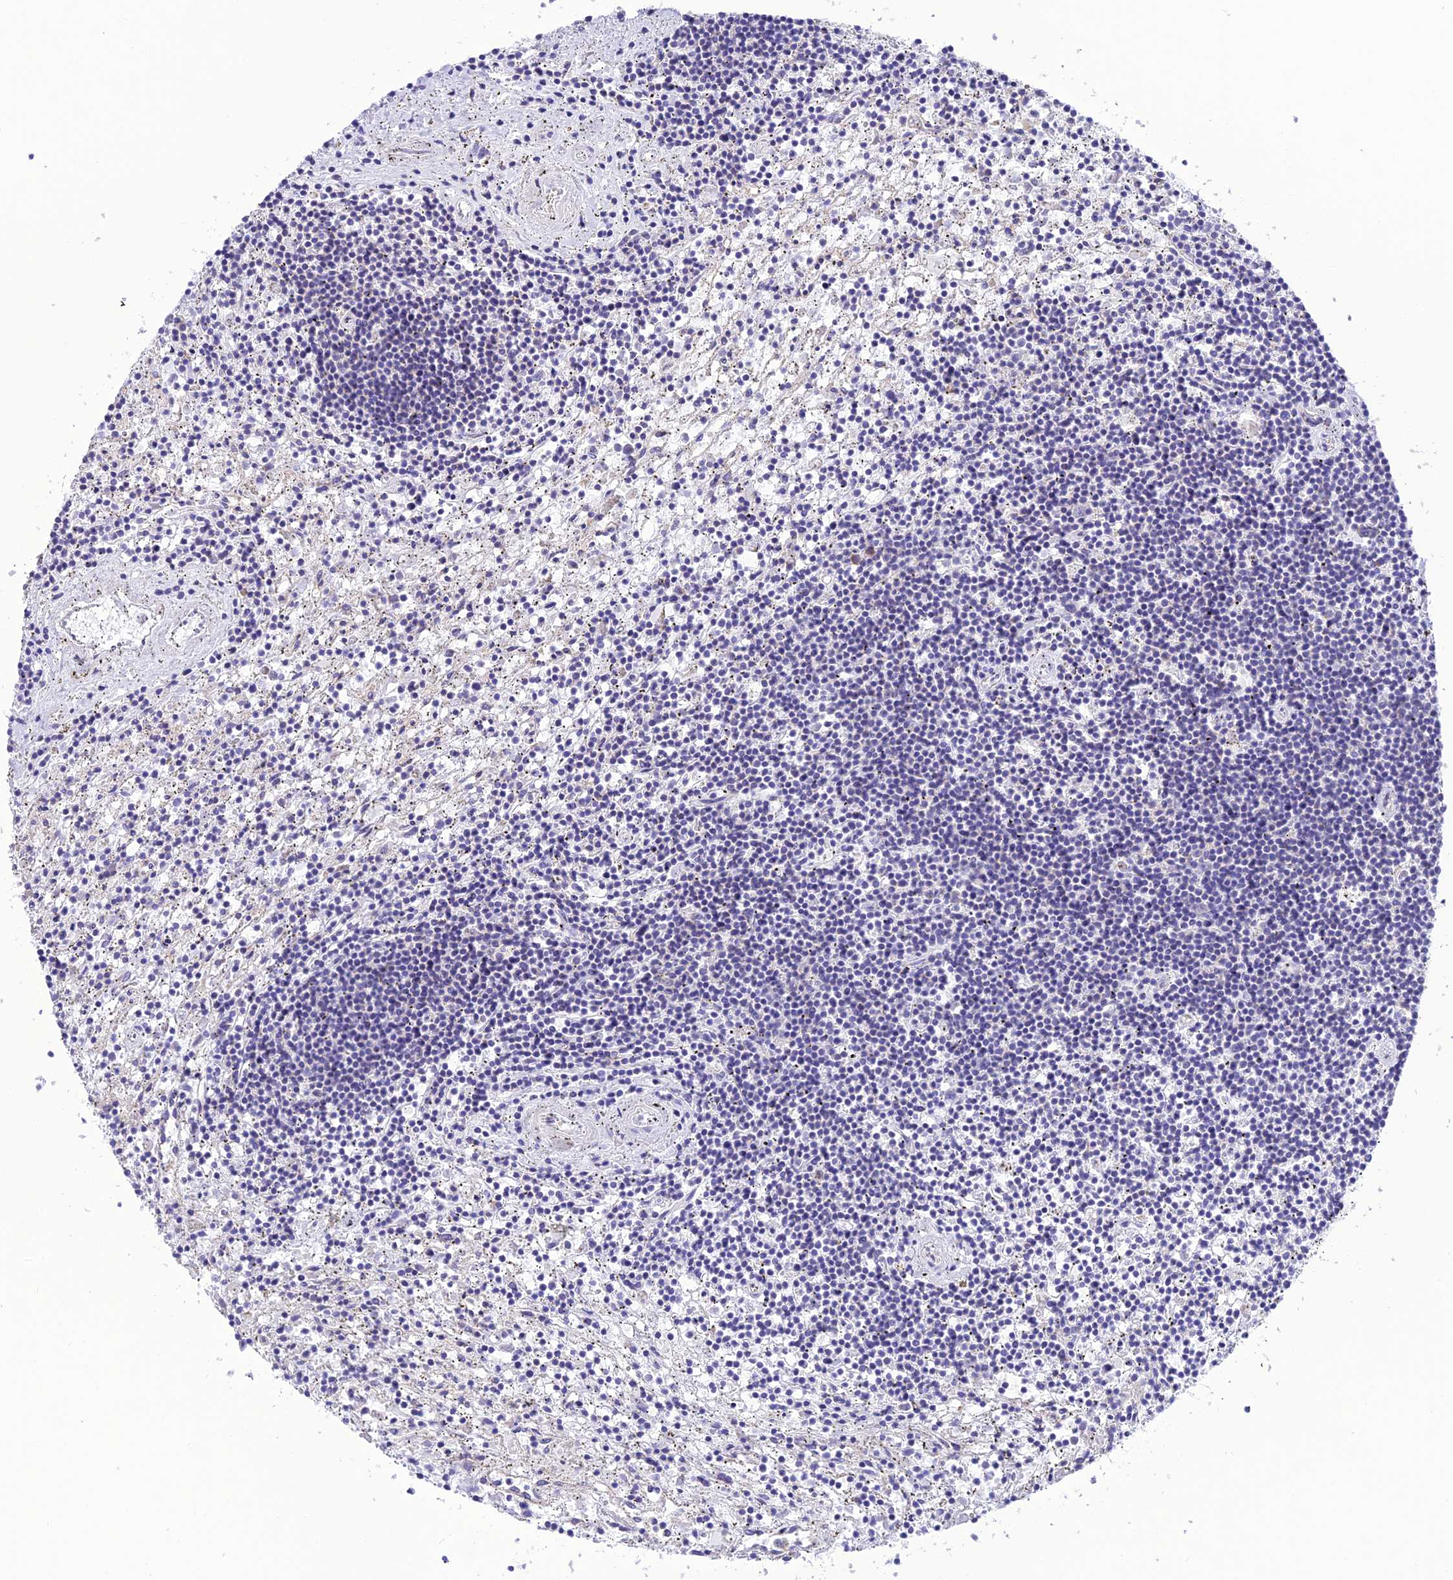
{"staining": {"intensity": "negative", "quantity": "none", "location": "none"}, "tissue": "lymphoma", "cell_type": "Tumor cells", "image_type": "cancer", "snomed": [{"axis": "morphology", "description": "Malignant lymphoma, non-Hodgkin's type, Low grade"}, {"axis": "topography", "description": "Spleen"}], "caption": "A histopathology image of low-grade malignant lymphoma, non-Hodgkin's type stained for a protein reveals no brown staining in tumor cells.", "gene": "MAP3K12", "patient": {"sex": "male", "age": 76}}